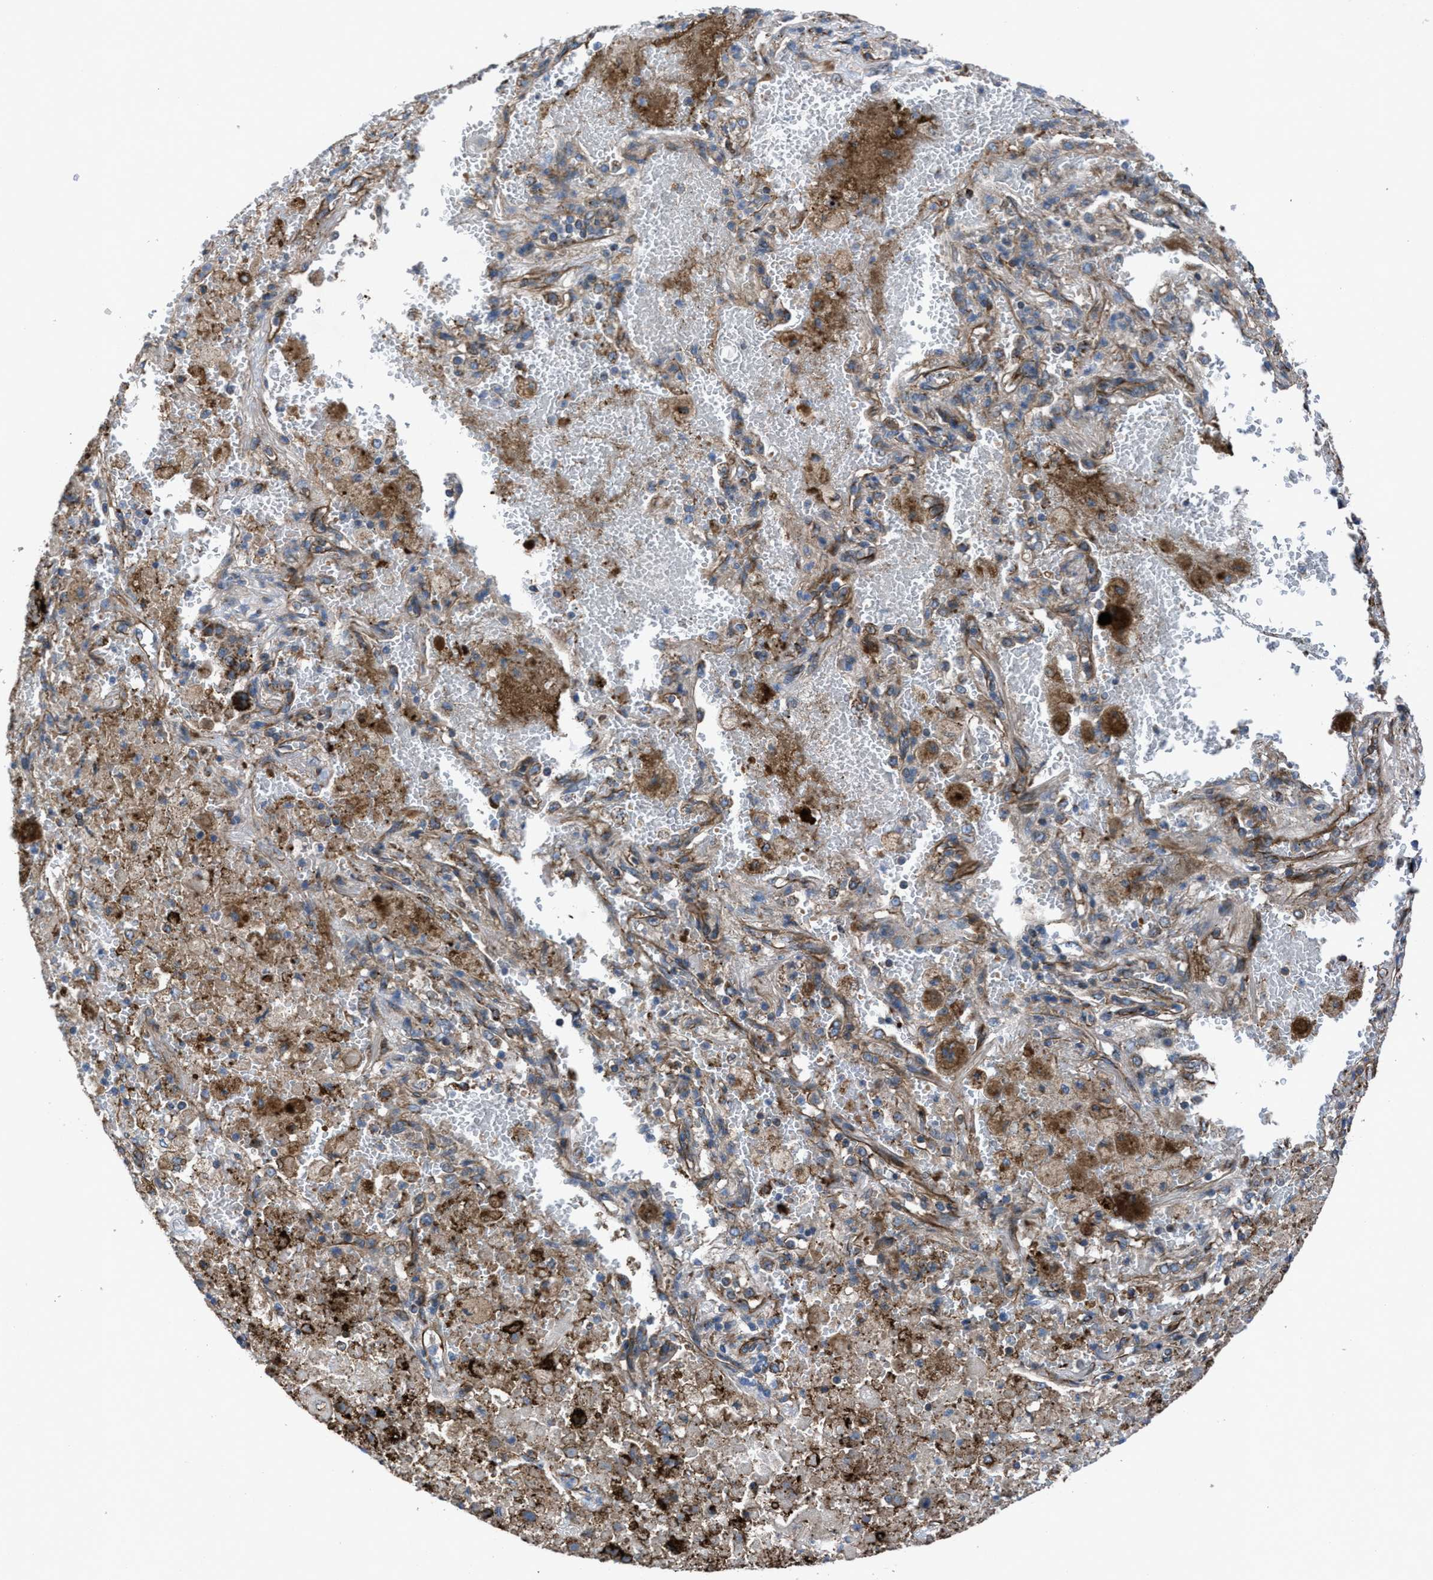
{"staining": {"intensity": "weak", "quantity": "<25%", "location": "cytoplasmic/membranous"}, "tissue": "lung cancer", "cell_type": "Tumor cells", "image_type": "cancer", "snomed": [{"axis": "morphology", "description": "Squamous cell carcinoma, NOS"}, {"axis": "topography", "description": "Lung"}], "caption": "Image shows no significant protein expression in tumor cells of squamous cell carcinoma (lung).", "gene": "SLC6A9", "patient": {"sex": "male", "age": 61}}